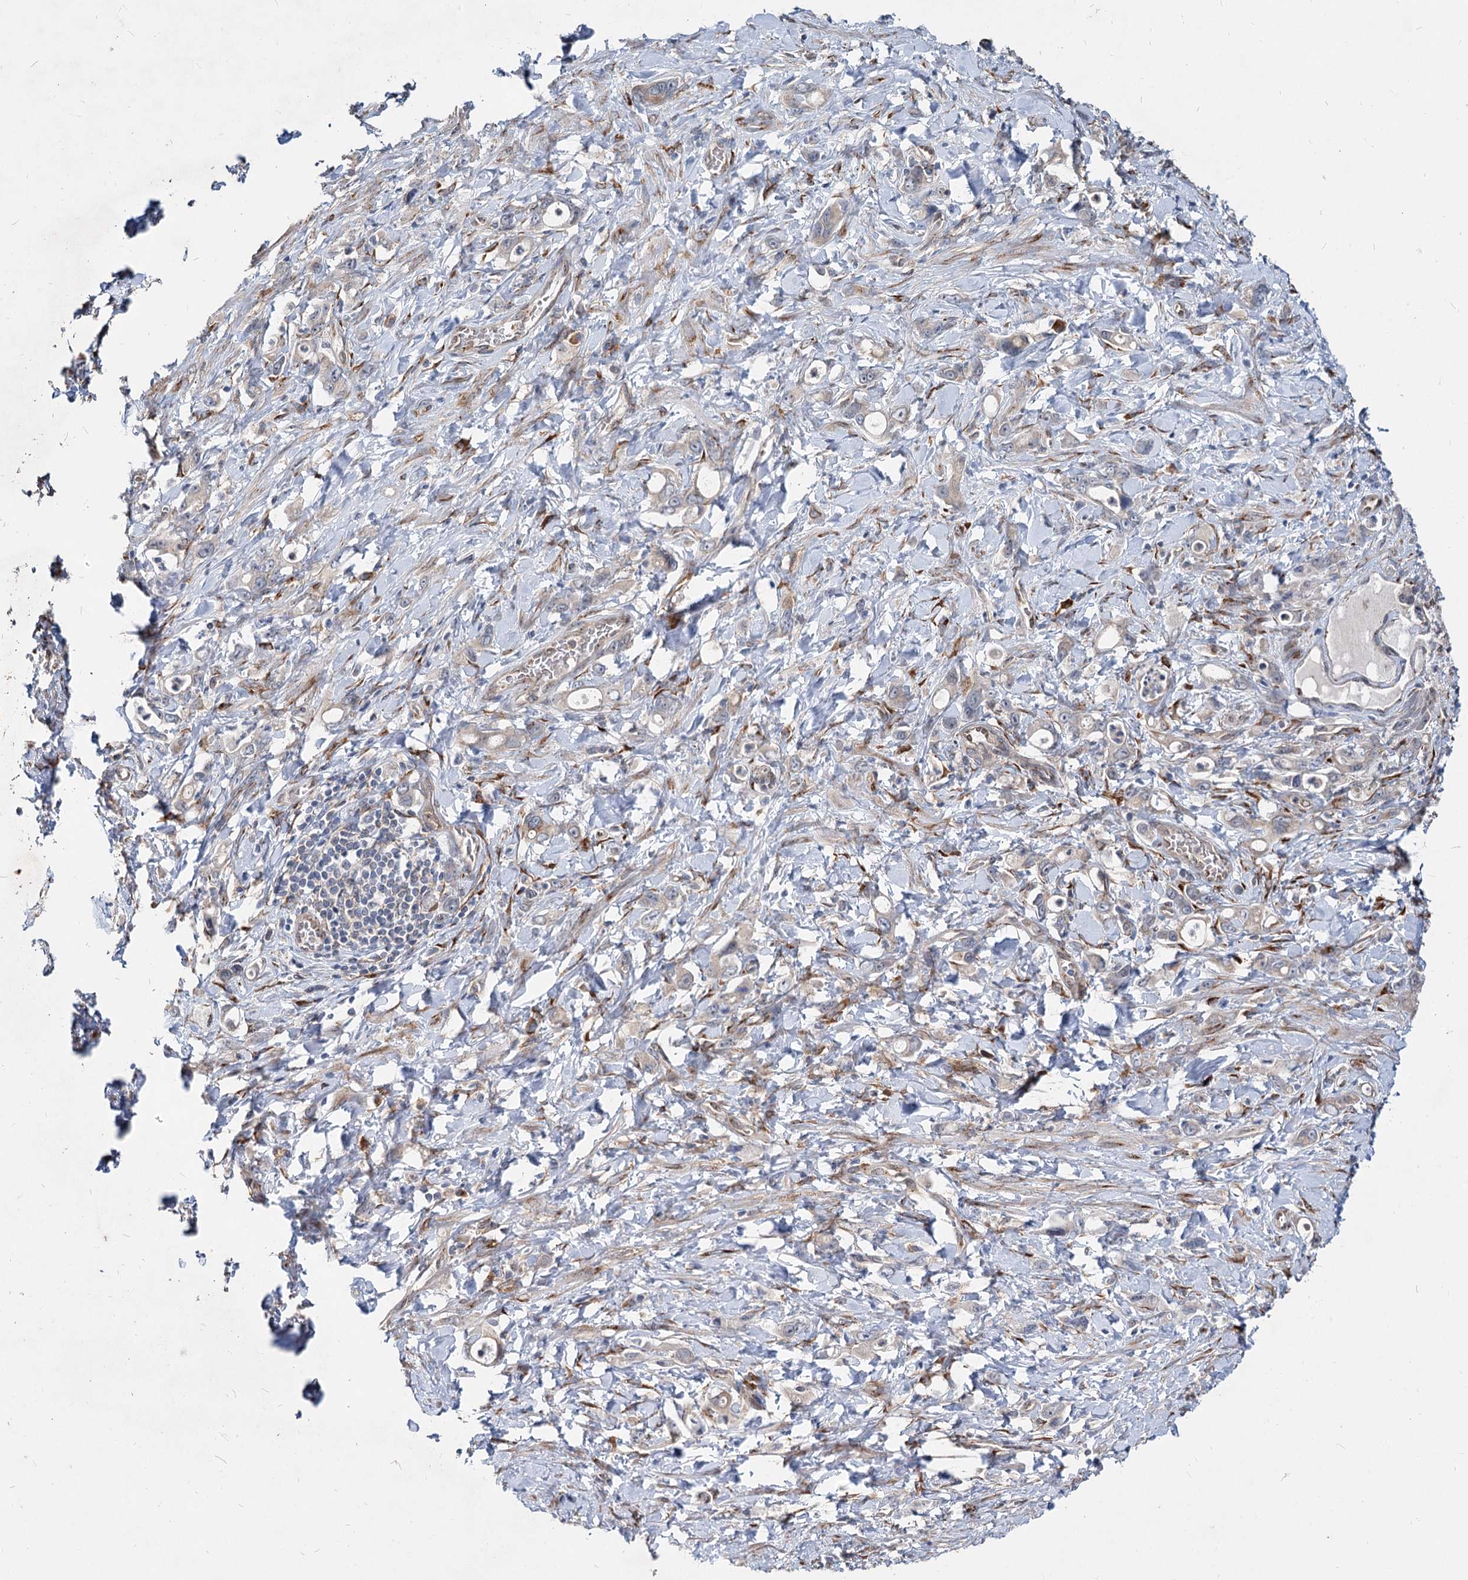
{"staining": {"intensity": "negative", "quantity": "none", "location": "none"}, "tissue": "stomach cancer", "cell_type": "Tumor cells", "image_type": "cancer", "snomed": [{"axis": "morphology", "description": "Adenocarcinoma, NOS"}, {"axis": "topography", "description": "Stomach, lower"}], "caption": "Photomicrograph shows no significant protein staining in tumor cells of stomach cancer (adenocarcinoma).", "gene": "SPART", "patient": {"sex": "female", "age": 43}}